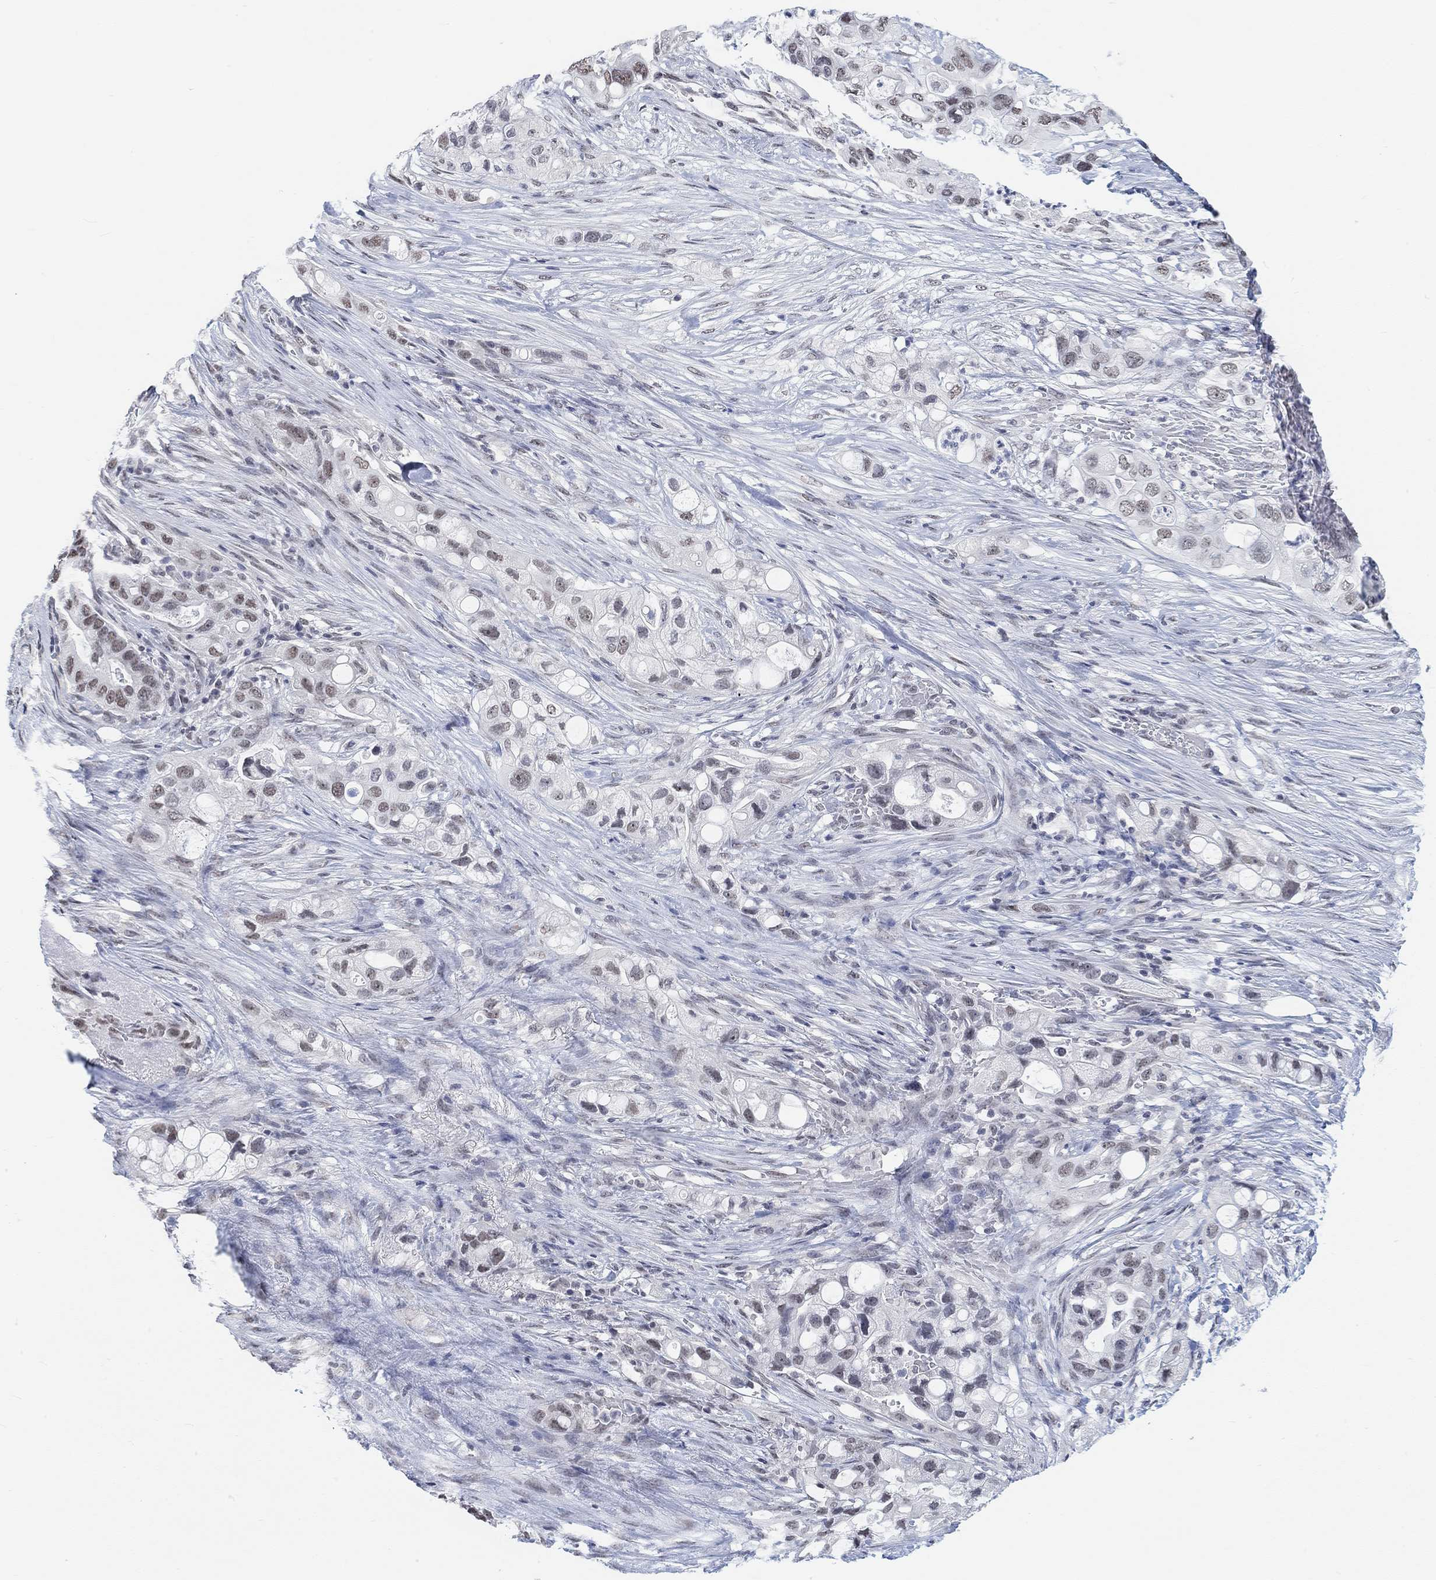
{"staining": {"intensity": "weak", "quantity": "<25%", "location": "nuclear"}, "tissue": "pancreatic cancer", "cell_type": "Tumor cells", "image_type": "cancer", "snomed": [{"axis": "morphology", "description": "Adenocarcinoma, NOS"}, {"axis": "topography", "description": "Pancreas"}], "caption": "Immunohistochemical staining of adenocarcinoma (pancreatic) exhibits no significant expression in tumor cells.", "gene": "PURG", "patient": {"sex": "female", "age": 72}}